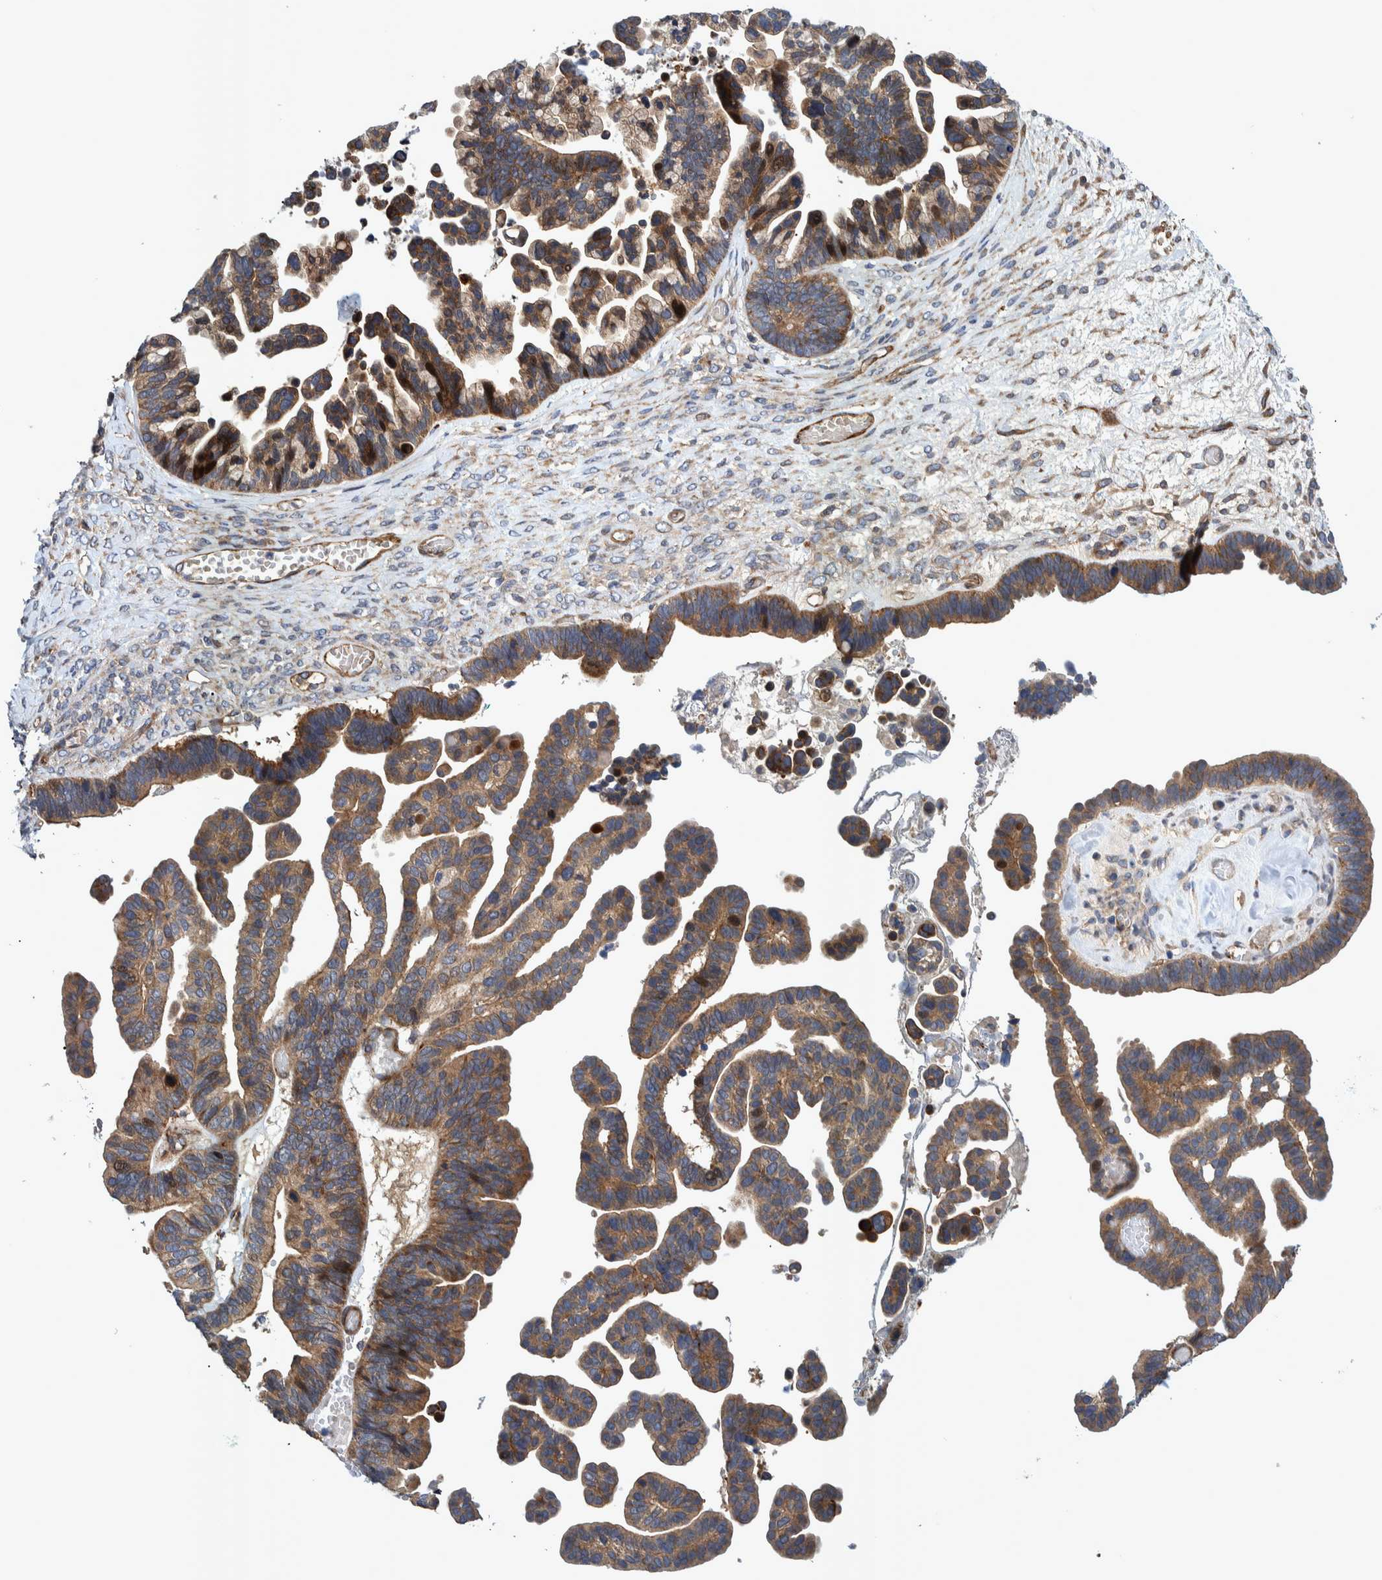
{"staining": {"intensity": "moderate", "quantity": ">75%", "location": "cytoplasmic/membranous"}, "tissue": "ovarian cancer", "cell_type": "Tumor cells", "image_type": "cancer", "snomed": [{"axis": "morphology", "description": "Cystadenocarcinoma, serous, NOS"}, {"axis": "topography", "description": "Ovary"}], "caption": "Protein analysis of serous cystadenocarcinoma (ovarian) tissue exhibits moderate cytoplasmic/membranous staining in approximately >75% of tumor cells. (DAB IHC, brown staining for protein, blue staining for nuclei).", "gene": "GRPEL2", "patient": {"sex": "female", "age": 56}}